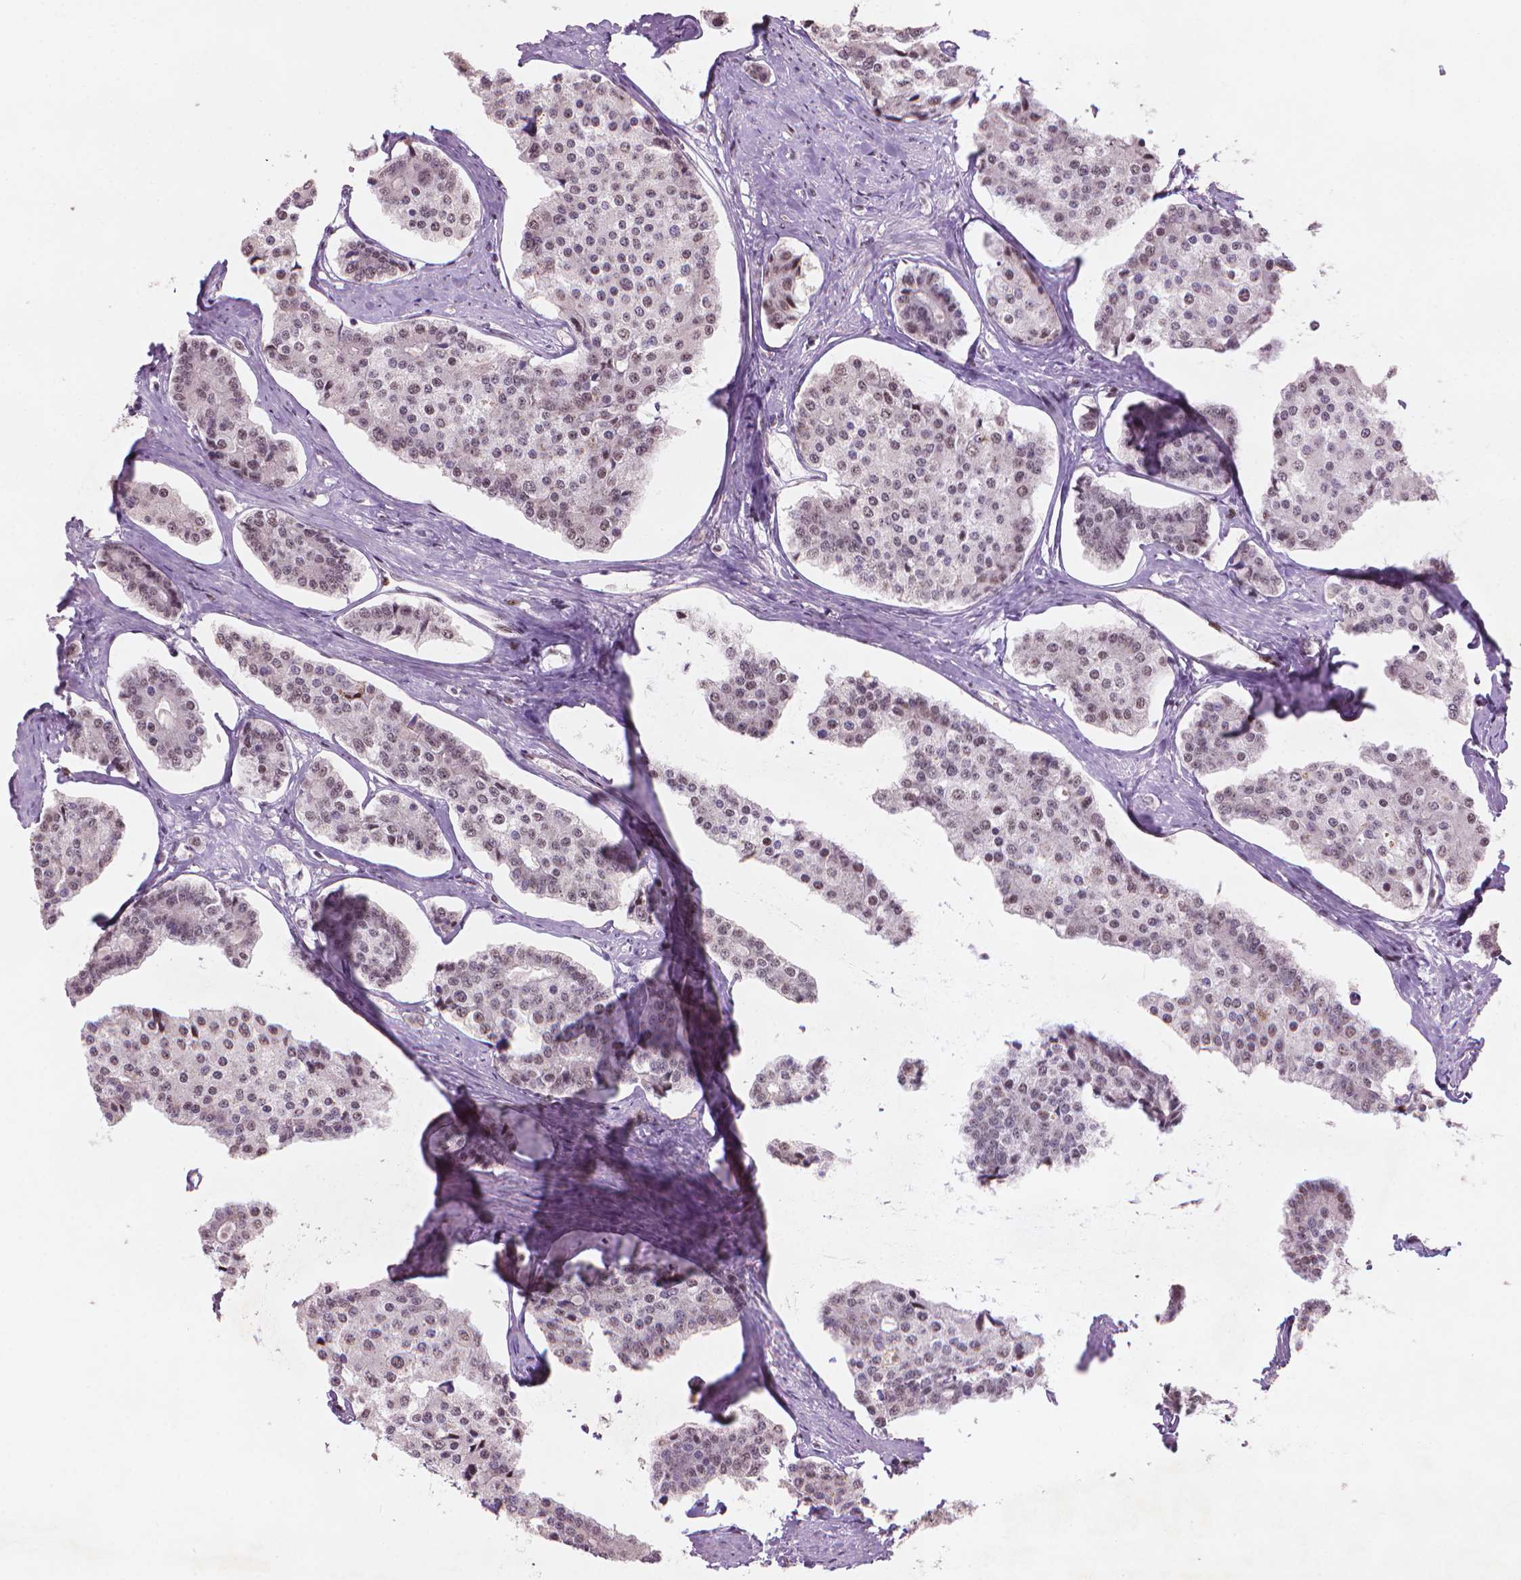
{"staining": {"intensity": "weak", "quantity": "25%-75%", "location": "nuclear"}, "tissue": "carcinoid", "cell_type": "Tumor cells", "image_type": "cancer", "snomed": [{"axis": "morphology", "description": "Carcinoid, malignant, NOS"}, {"axis": "topography", "description": "Small intestine"}], "caption": "Human malignant carcinoid stained for a protein (brown) exhibits weak nuclear positive expression in about 25%-75% of tumor cells.", "gene": "HES7", "patient": {"sex": "female", "age": 65}}